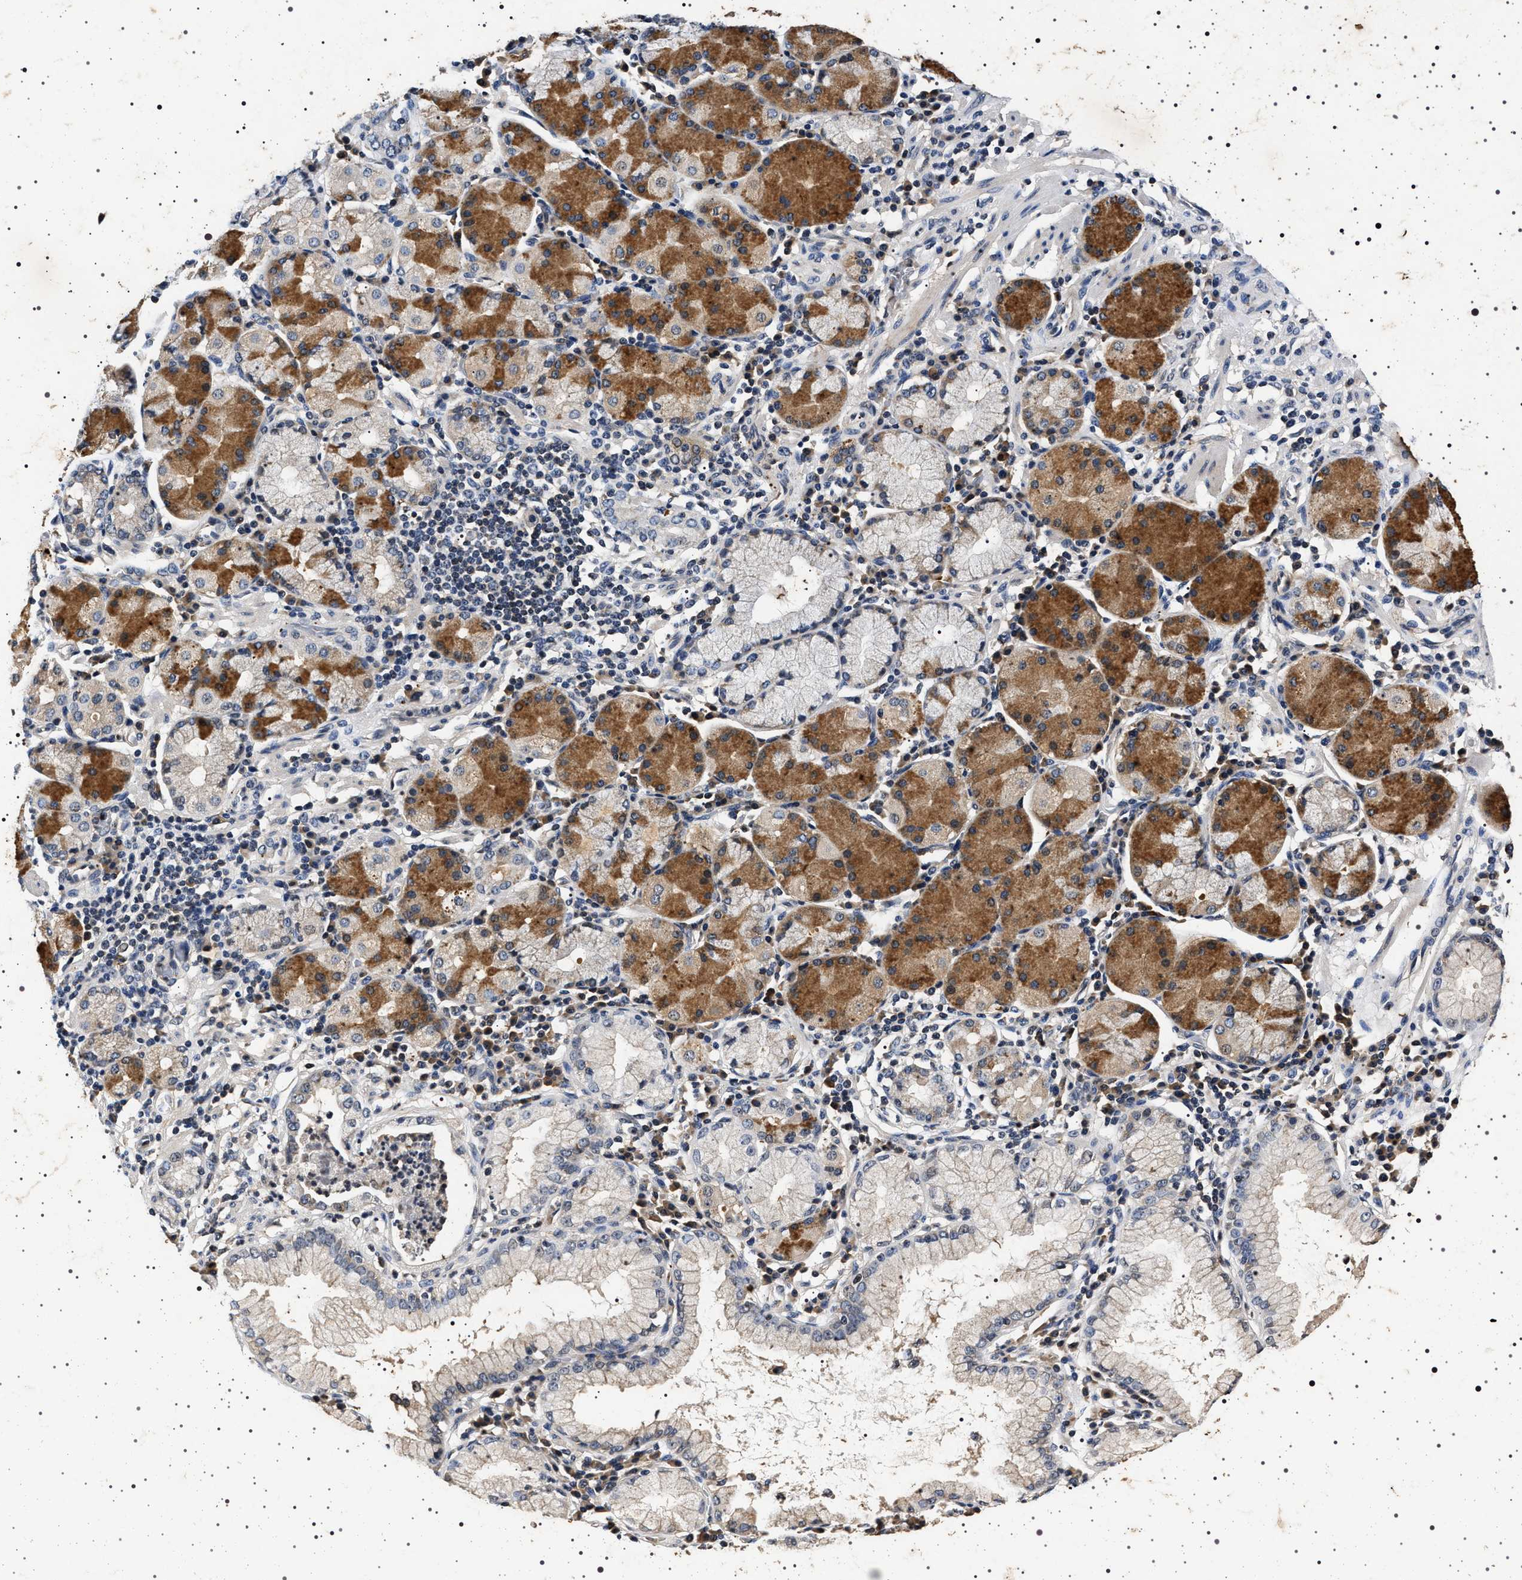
{"staining": {"intensity": "weak", "quantity": "25%-75%", "location": "cytoplasmic/membranous"}, "tissue": "stomach cancer", "cell_type": "Tumor cells", "image_type": "cancer", "snomed": [{"axis": "morphology", "description": "Adenocarcinoma, NOS"}, {"axis": "topography", "description": "Stomach"}], "caption": "The micrograph displays a brown stain indicating the presence of a protein in the cytoplasmic/membranous of tumor cells in adenocarcinoma (stomach). The protein of interest is stained brown, and the nuclei are stained in blue (DAB IHC with brightfield microscopy, high magnification).", "gene": "CDKN1B", "patient": {"sex": "male", "age": 82}}